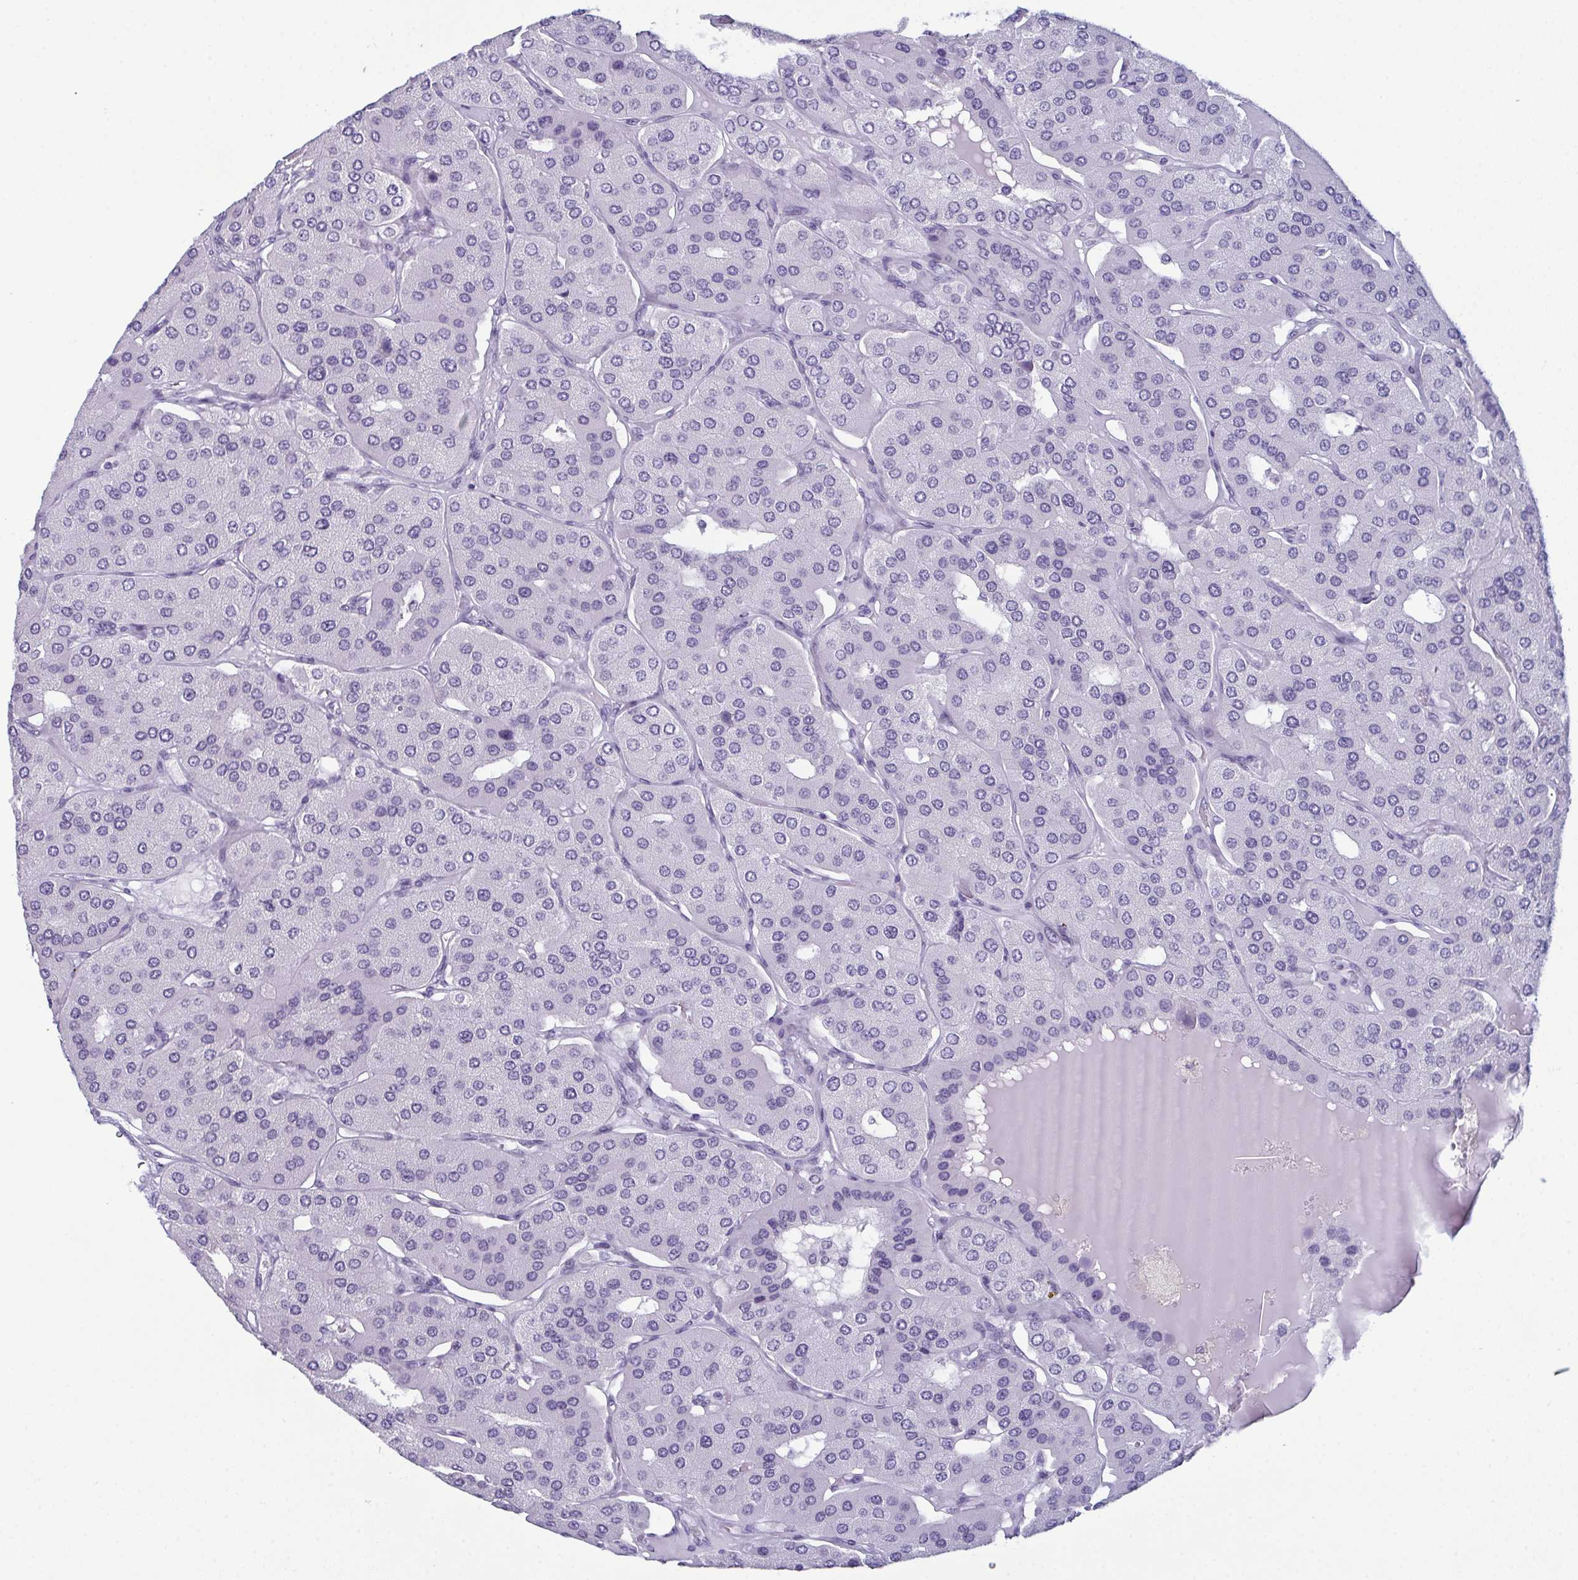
{"staining": {"intensity": "negative", "quantity": "none", "location": "none"}, "tissue": "parathyroid gland", "cell_type": "Glandular cells", "image_type": "normal", "snomed": [{"axis": "morphology", "description": "Normal tissue, NOS"}, {"axis": "morphology", "description": "Adenoma, NOS"}, {"axis": "topography", "description": "Parathyroid gland"}], "caption": "Glandular cells show no significant protein positivity in unremarkable parathyroid gland.", "gene": "RBM7", "patient": {"sex": "female", "age": 86}}